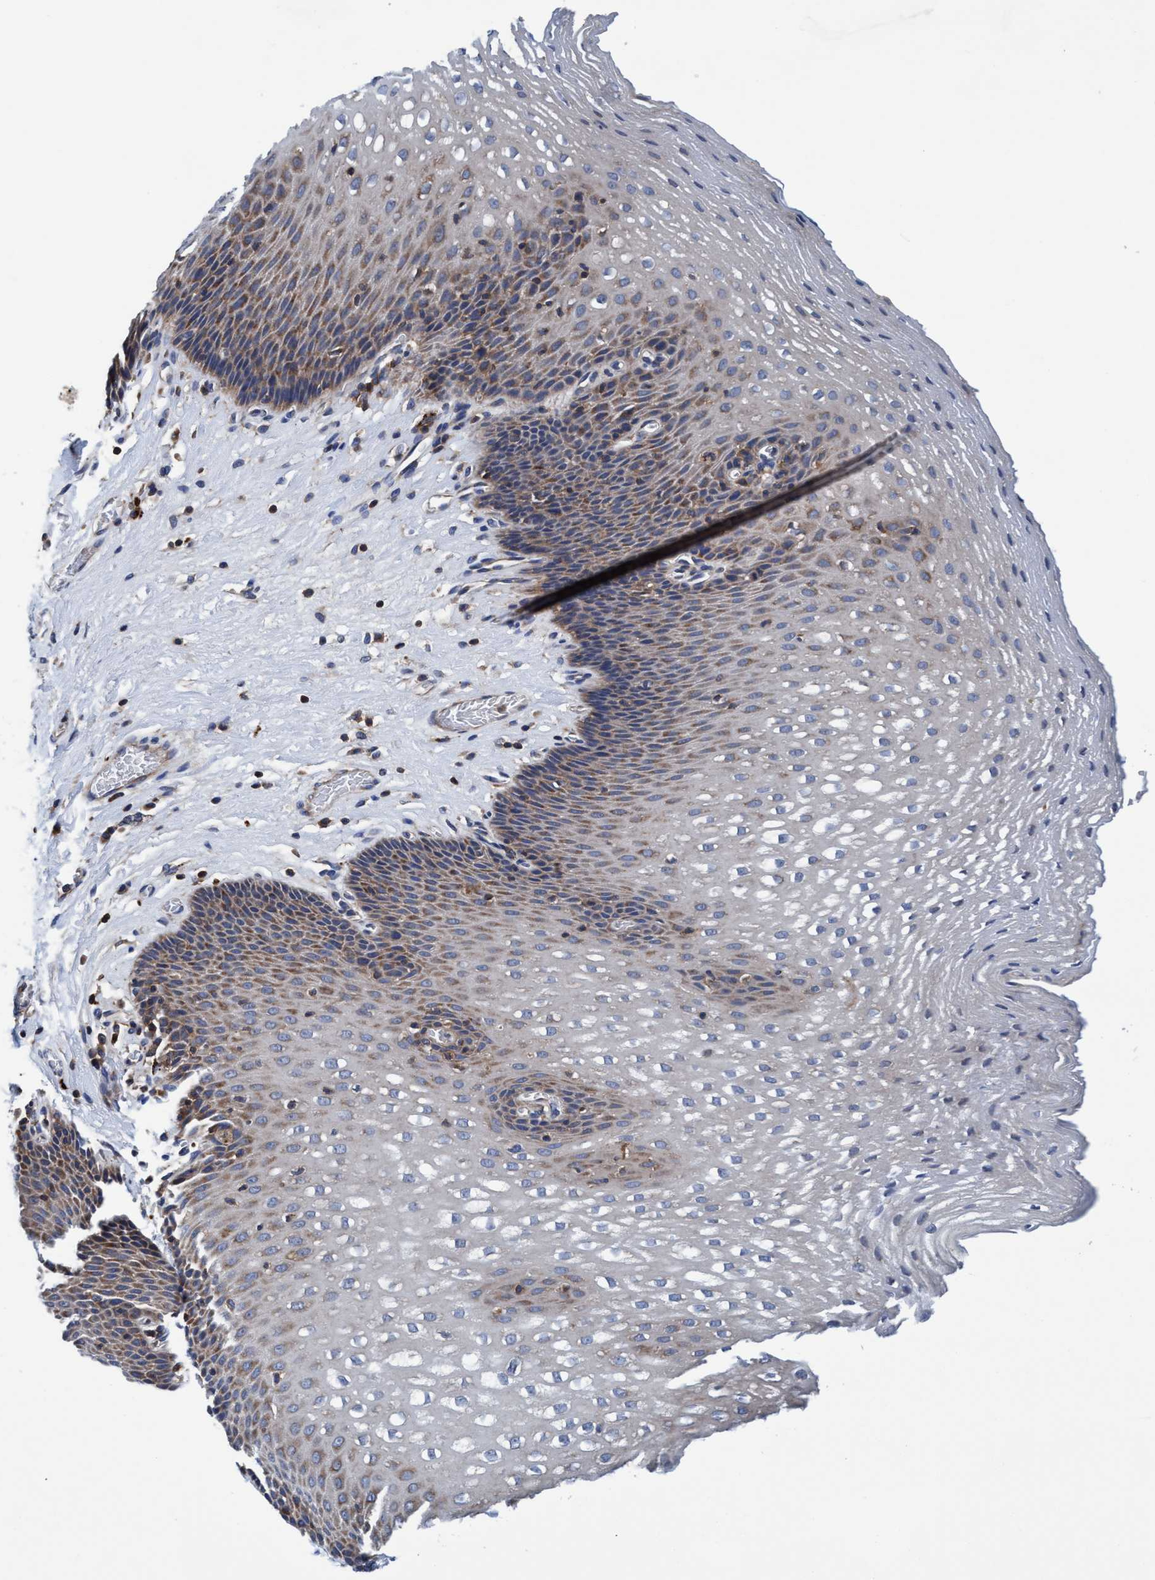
{"staining": {"intensity": "weak", "quantity": "25%-75%", "location": "cytoplasmic/membranous"}, "tissue": "esophagus", "cell_type": "Squamous epithelial cells", "image_type": "normal", "snomed": [{"axis": "morphology", "description": "Normal tissue, NOS"}, {"axis": "topography", "description": "Esophagus"}], "caption": "Squamous epithelial cells display weak cytoplasmic/membranous positivity in about 25%-75% of cells in benign esophagus.", "gene": "ENDOG", "patient": {"sex": "male", "age": 48}}